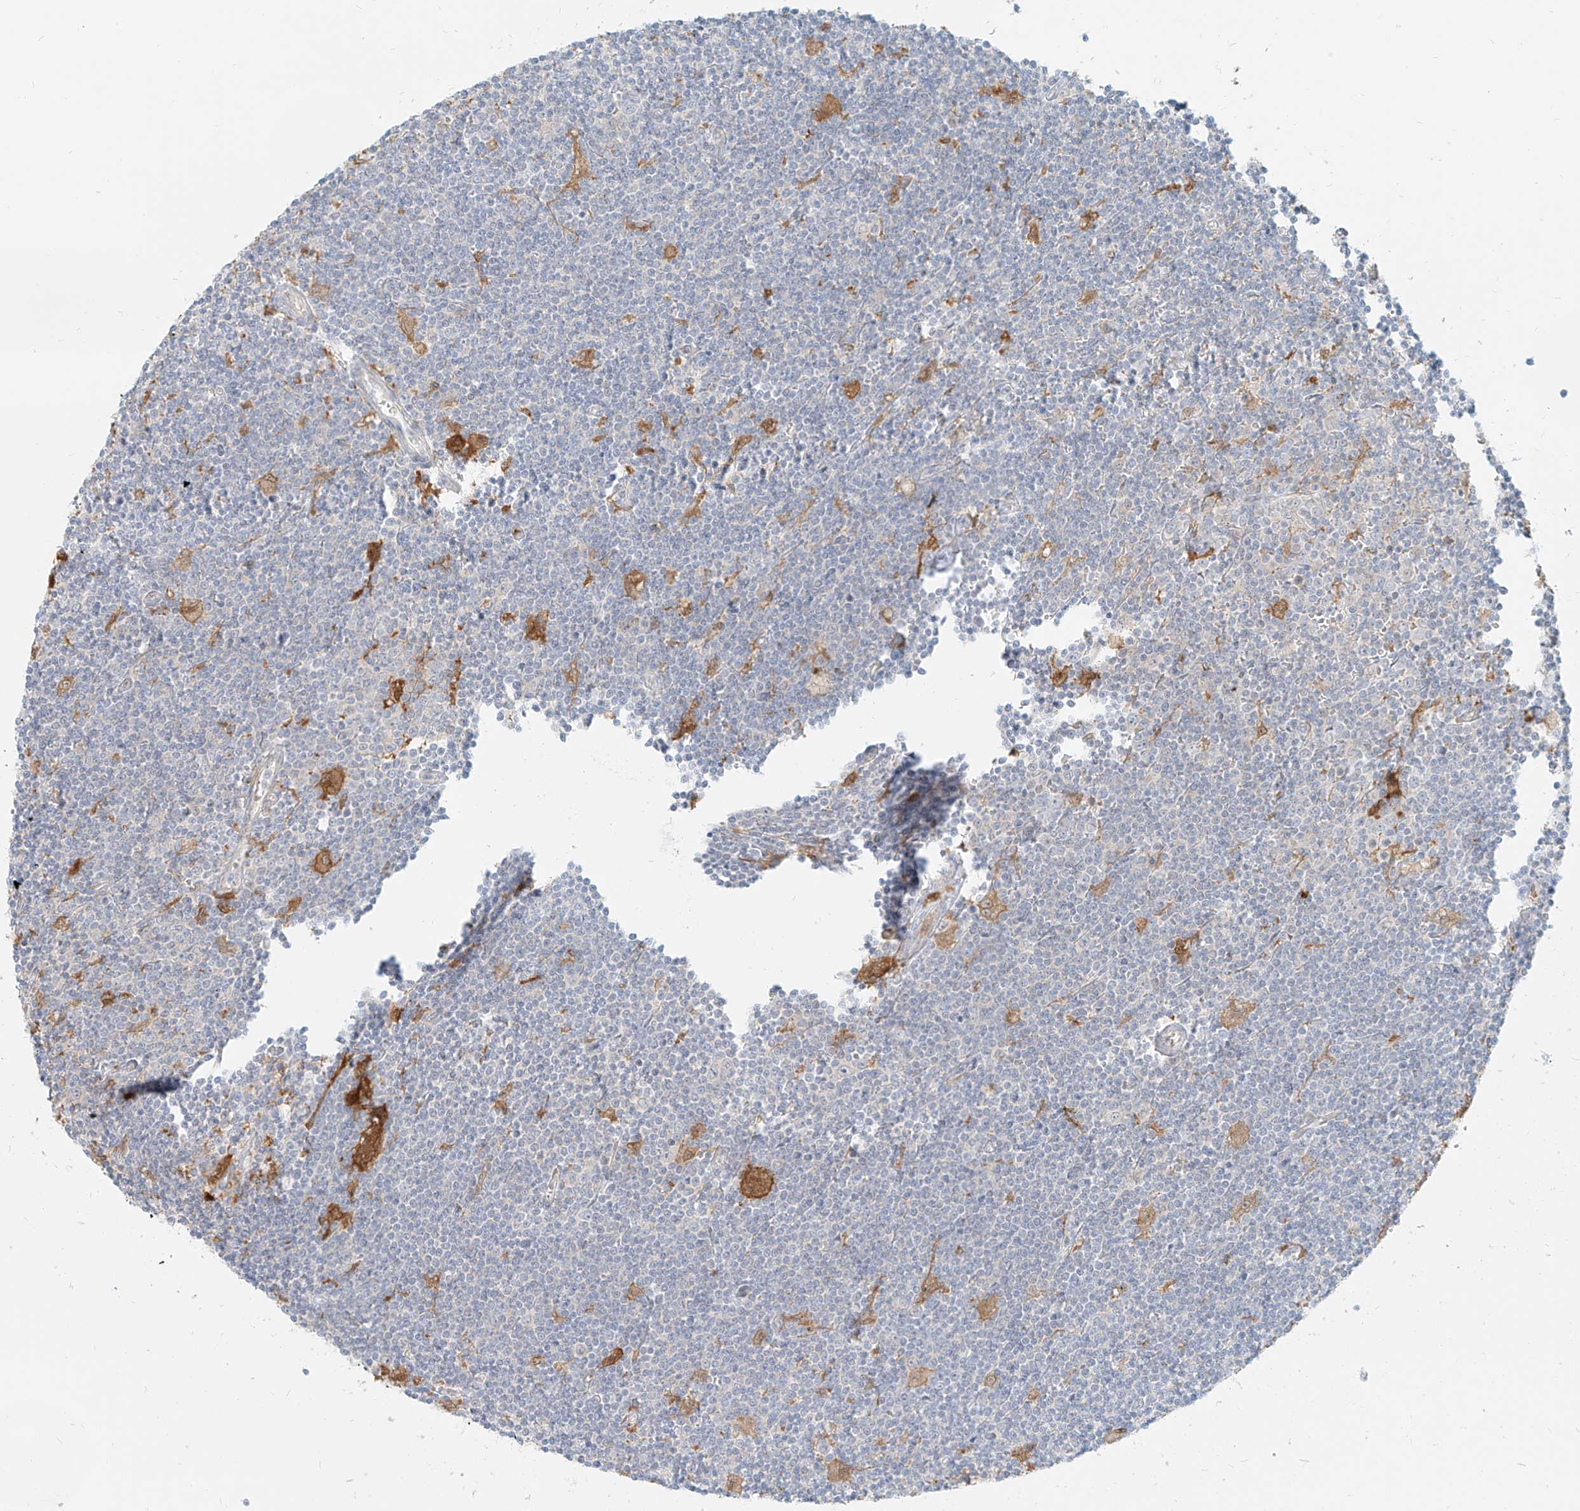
{"staining": {"intensity": "negative", "quantity": "none", "location": "none"}, "tissue": "lymphoma", "cell_type": "Tumor cells", "image_type": "cancer", "snomed": [{"axis": "morphology", "description": "Malignant lymphoma, non-Hodgkin's type, Low grade"}, {"axis": "topography", "description": "Spleen"}], "caption": "Malignant lymphoma, non-Hodgkin's type (low-grade) was stained to show a protein in brown. There is no significant expression in tumor cells.", "gene": "PGD", "patient": {"sex": "male", "age": 76}}